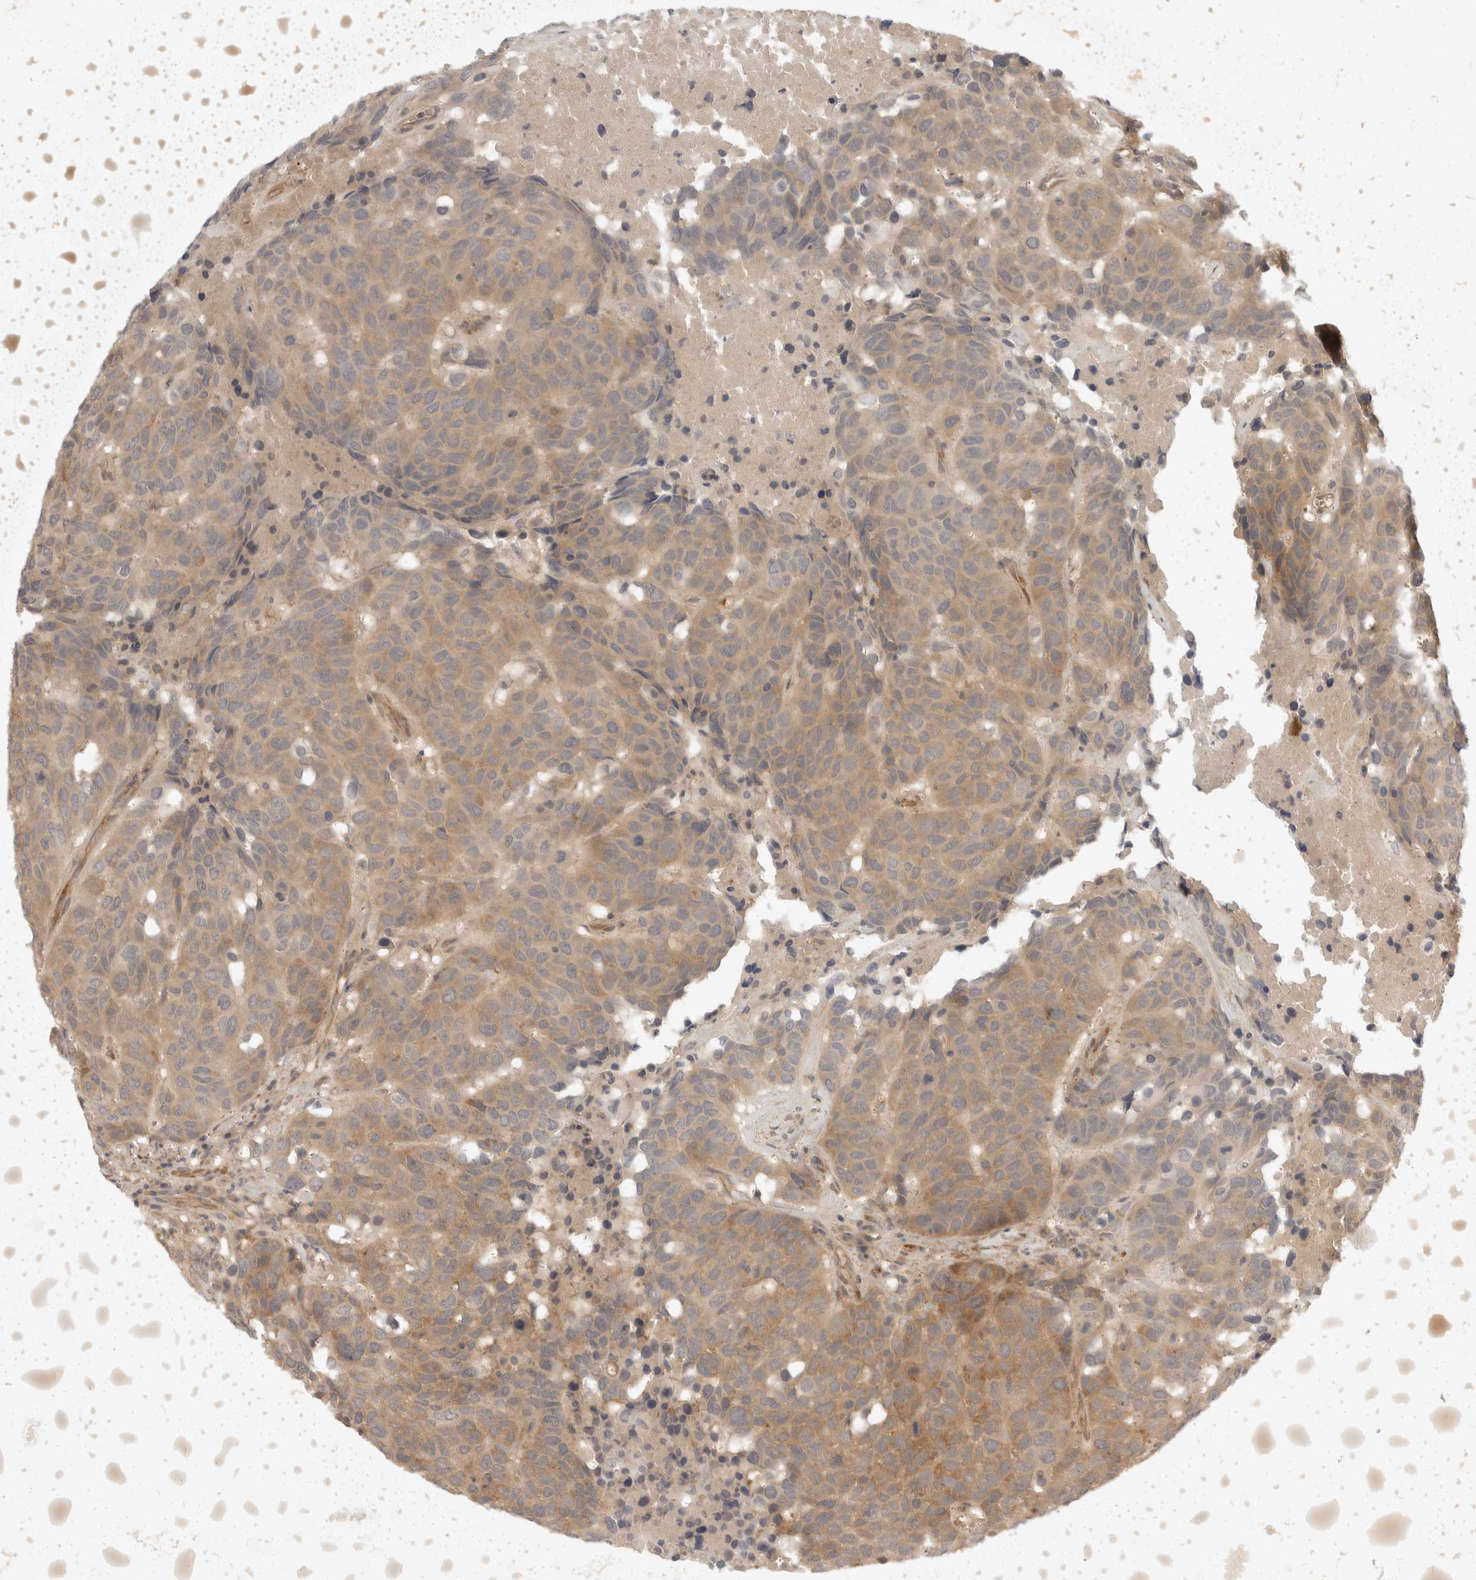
{"staining": {"intensity": "weak", "quantity": ">75%", "location": "cytoplasmic/membranous"}, "tissue": "head and neck cancer", "cell_type": "Tumor cells", "image_type": "cancer", "snomed": [{"axis": "morphology", "description": "Squamous cell carcinoma, NOS"}, {"axis": "topography", "description": "Head-Neck"}], "caption": "This photomicrograph shows IHC staining of human squamous cell carcinoma (head and neck), with low weak cytoplasmic/membranous staining in approximately >75% of tumor cells.", "gene": "EIF4G3", "patient": {"sex": "male", "age": 66}}